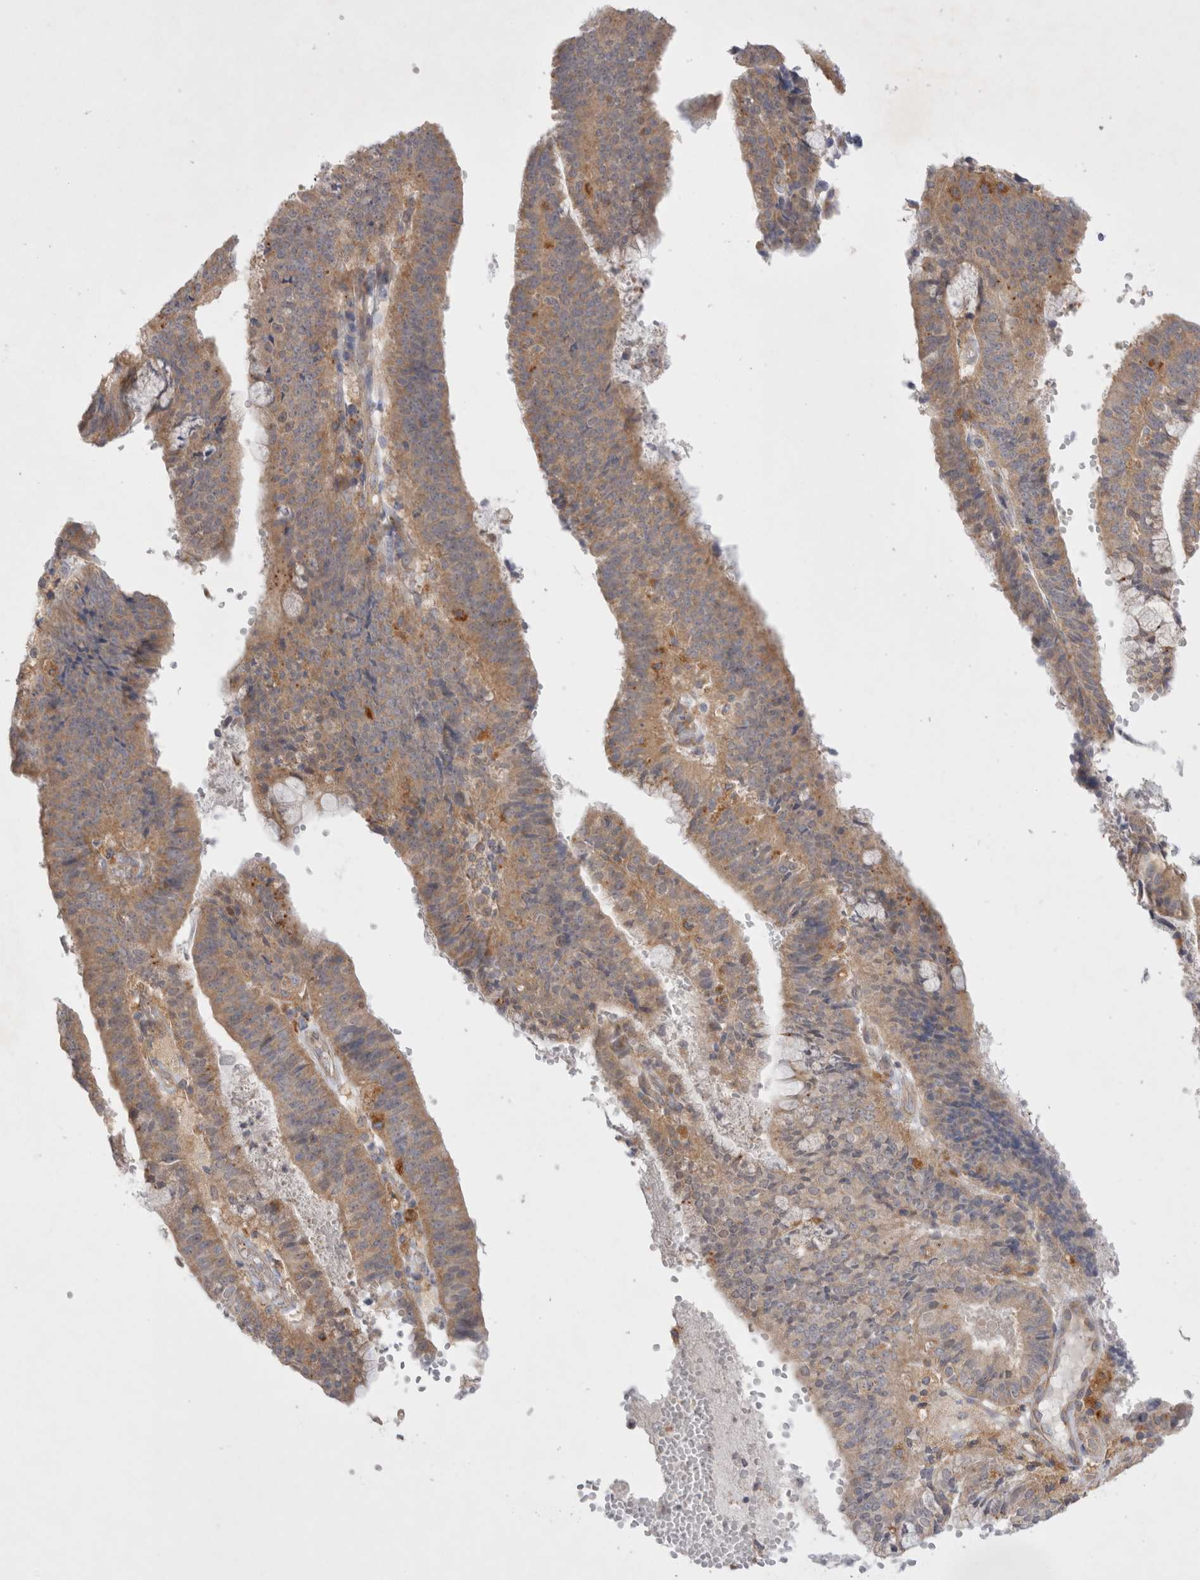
{"staining": {"intensity": "moderate", "quantity": ">75%", "location": "cytoplasmic/membranous"}, "tissue": "endometrial cancer", "cell_type": "Tumor cells", "image_type": "cancer", "snomed": [{"axis": "morphology", "description": "Adenocarcinoma, NOS"}, {"axis": "topography", "description": "Endometrium"}], "caption": "This micrograph reveals endometrial cancer stained with immunohistochemistry to label a protein in brown. The cytoplasmic/membranous of tumor cells show moderate positivity for the protein. Nuclei are counter-stained blue.", "gene": "NPC1", "patient": {"sex": "female", "age": 63}}